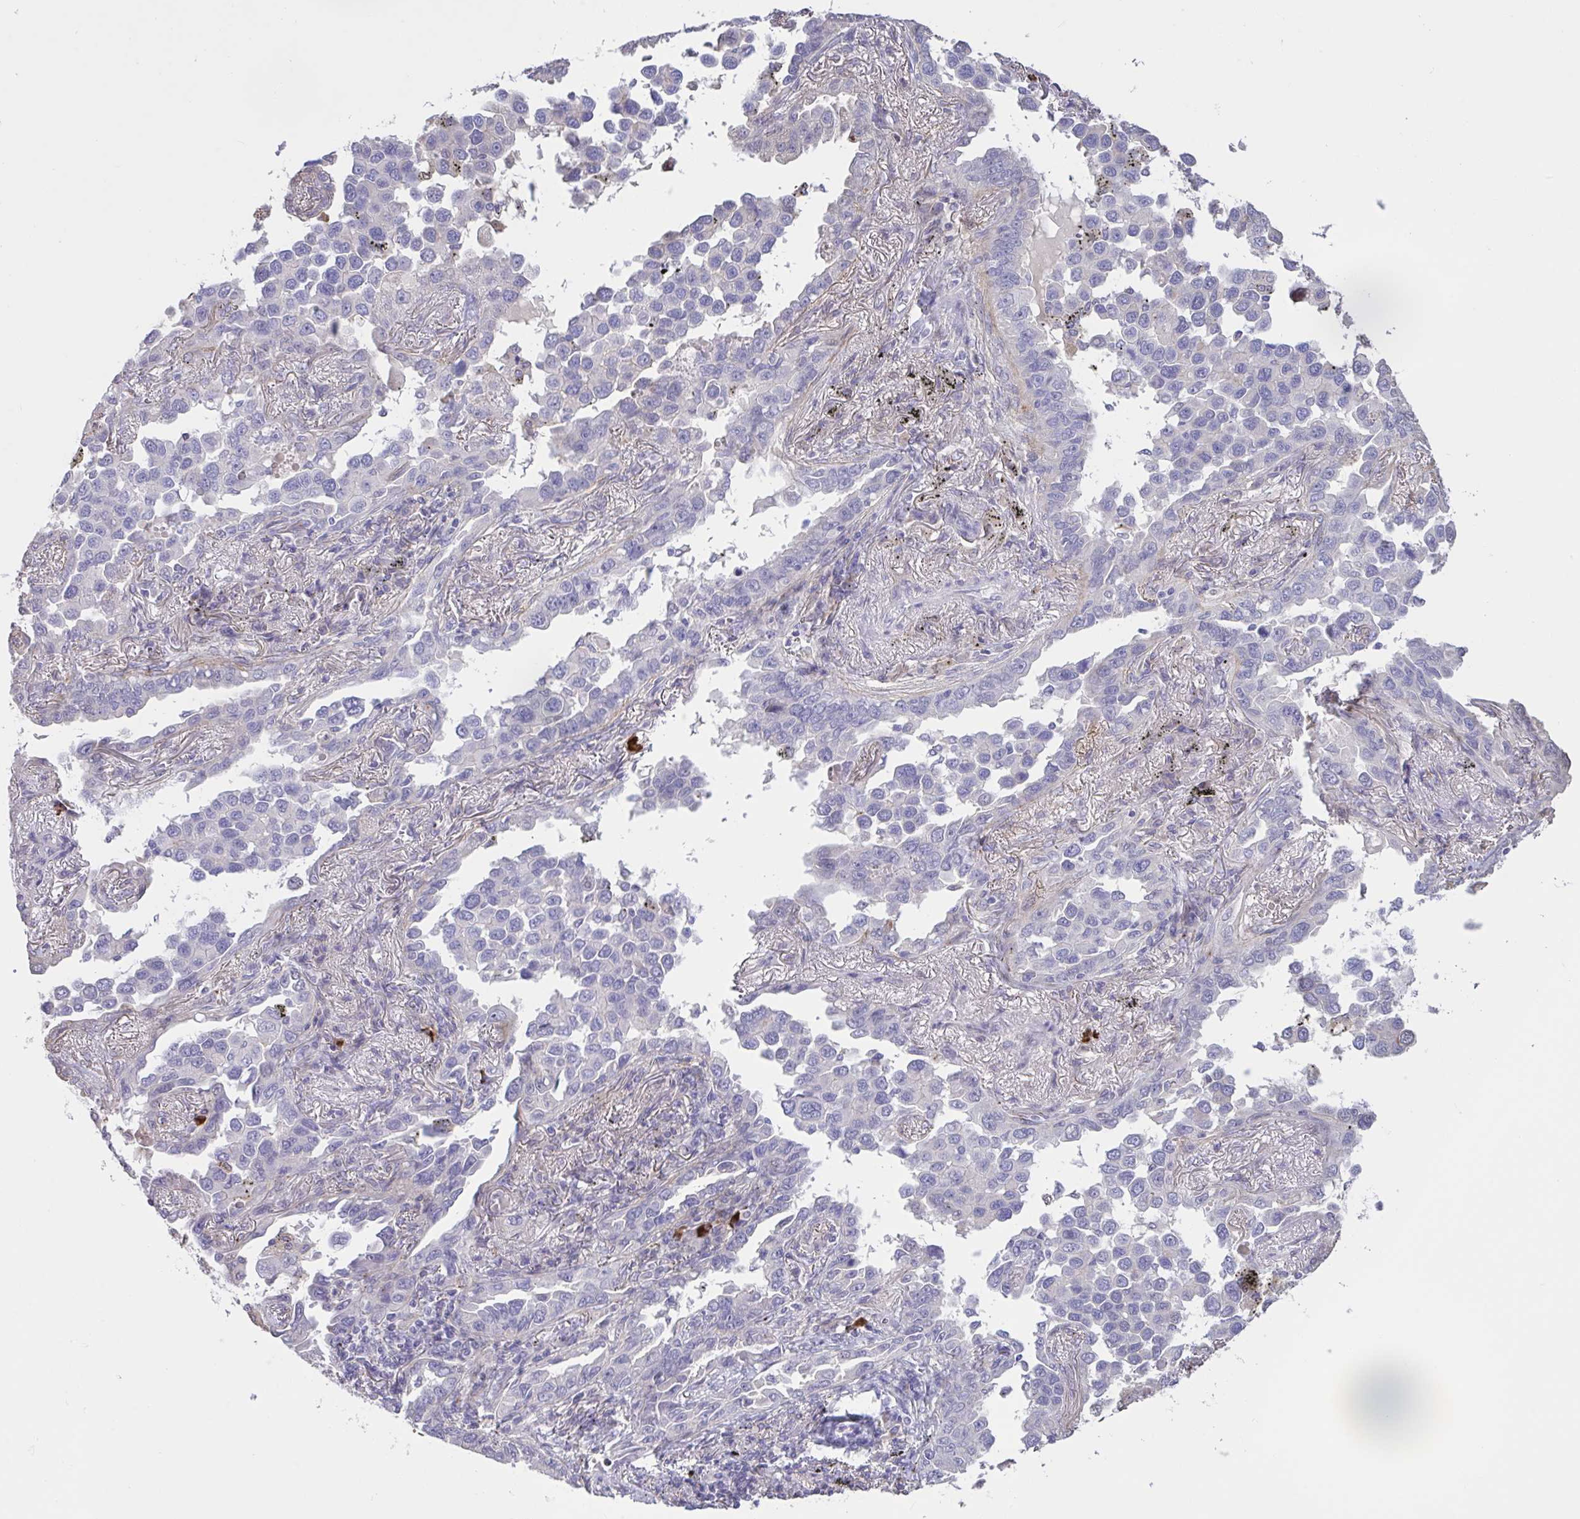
{"staining": {"intensity": "negative", "quantity": "none", "location": "none"}, "tissue": "lung cancer", "cell_type": "Tumor cells", "image_type": "cancer", "snomed": [{"axis": "morphology", "description": "Adenocarcinoma, NOS"}, {"axis": "topography", "description": "Lung"}], "caption": "Photomicrograph shows no significant protein staining in tumor cells of lung cancer (adenocarcinoma).", "gene": "MRGPRX2", "patient": {"sex": "male", "age": 67}}